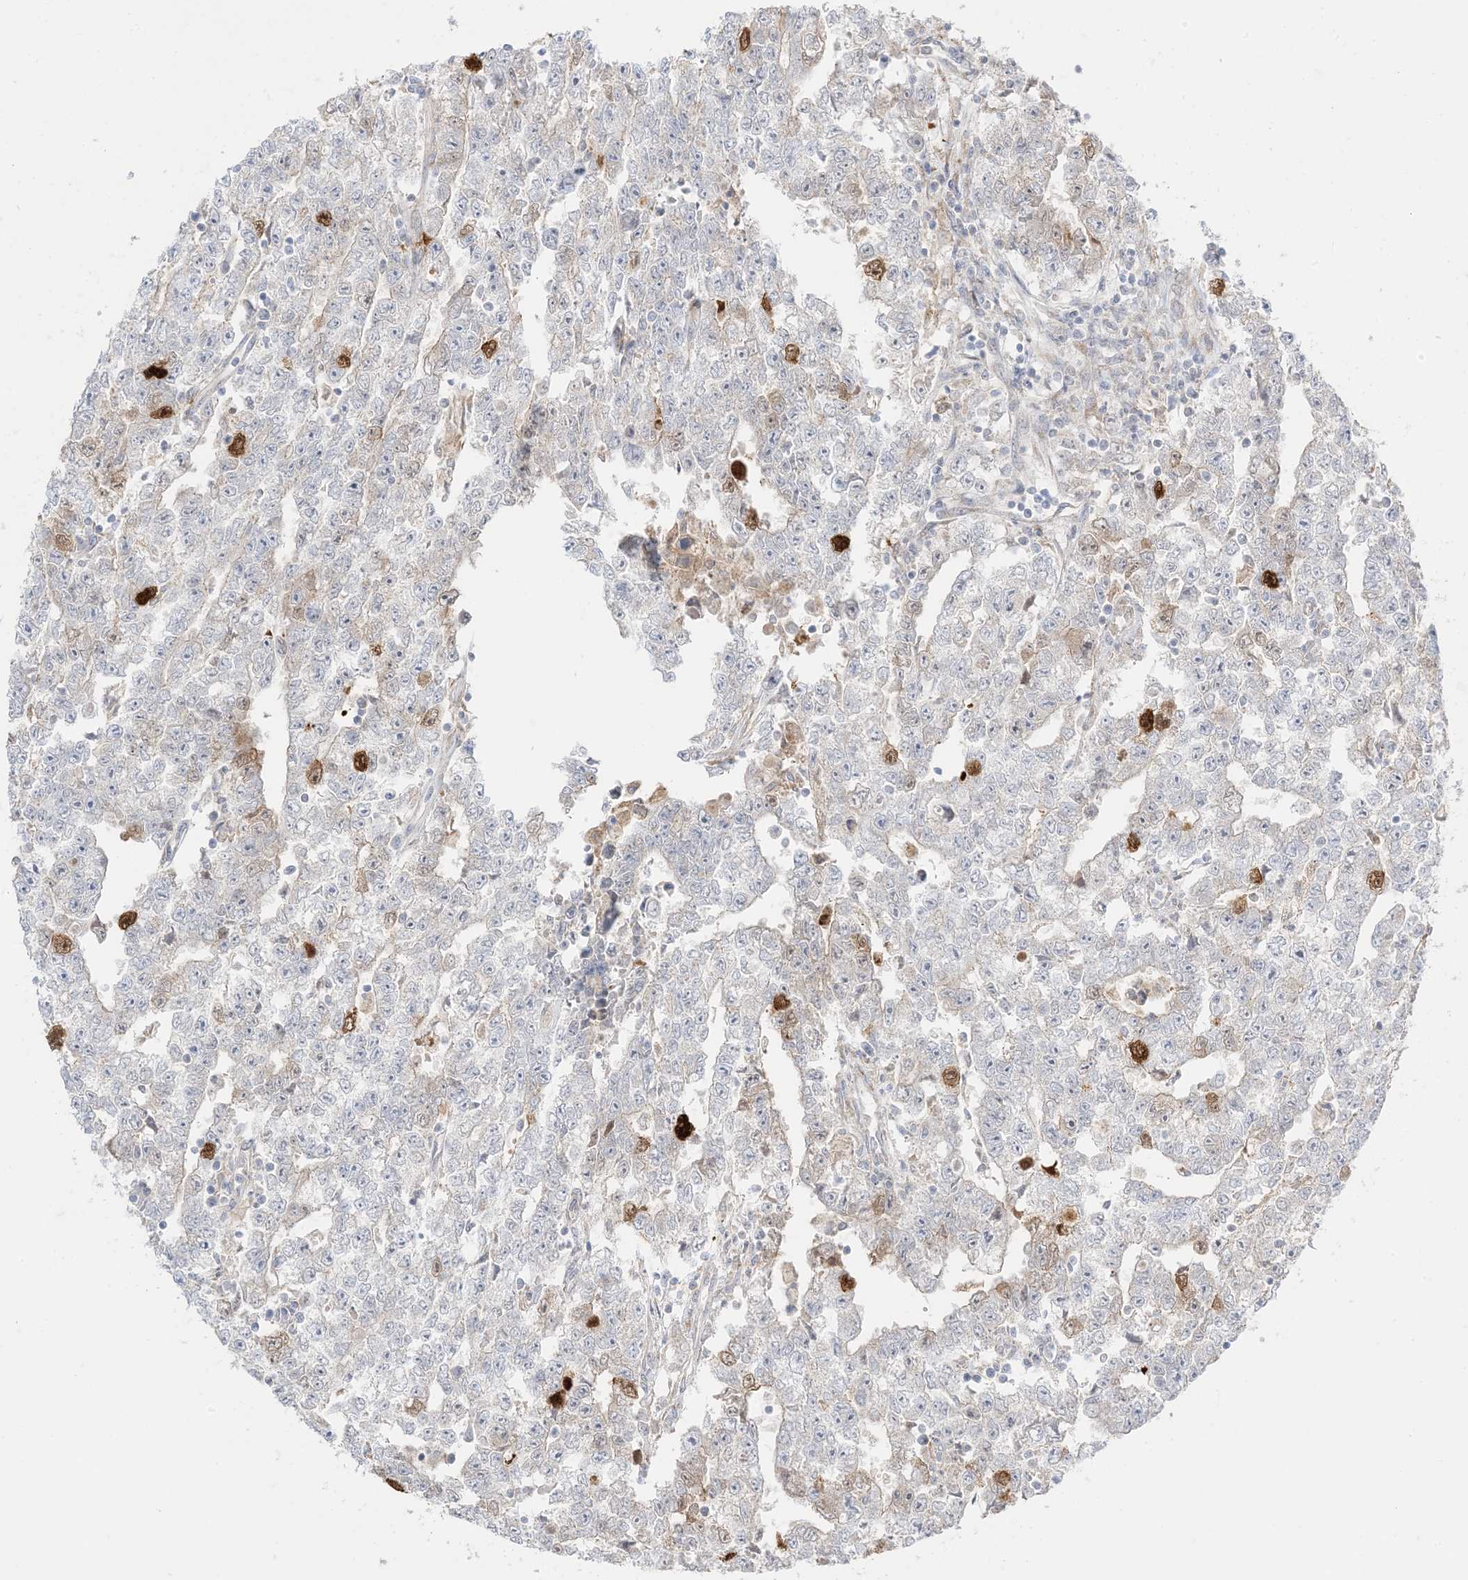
{"staining": {"intensity": "weak", "quantity": "<25%", "location": "cytoplasmic/membranous"}, "tissue": "testis cancer", "cell_type": "Tumor cells", "image_type": "cancer", "snomed": [{"axis": "morphology", "description": "Carcinoma, Embryonal, NOS"}, {"axis": "topography", "description": "Testis"}], "caption": "Human embryonal carcinoma (testis) stained for a protein using immunohistochemistry (IHC) displays no staining in tumor cells.", "gene": "ODC1", "patient": {"sex": "male", "age": 25}}